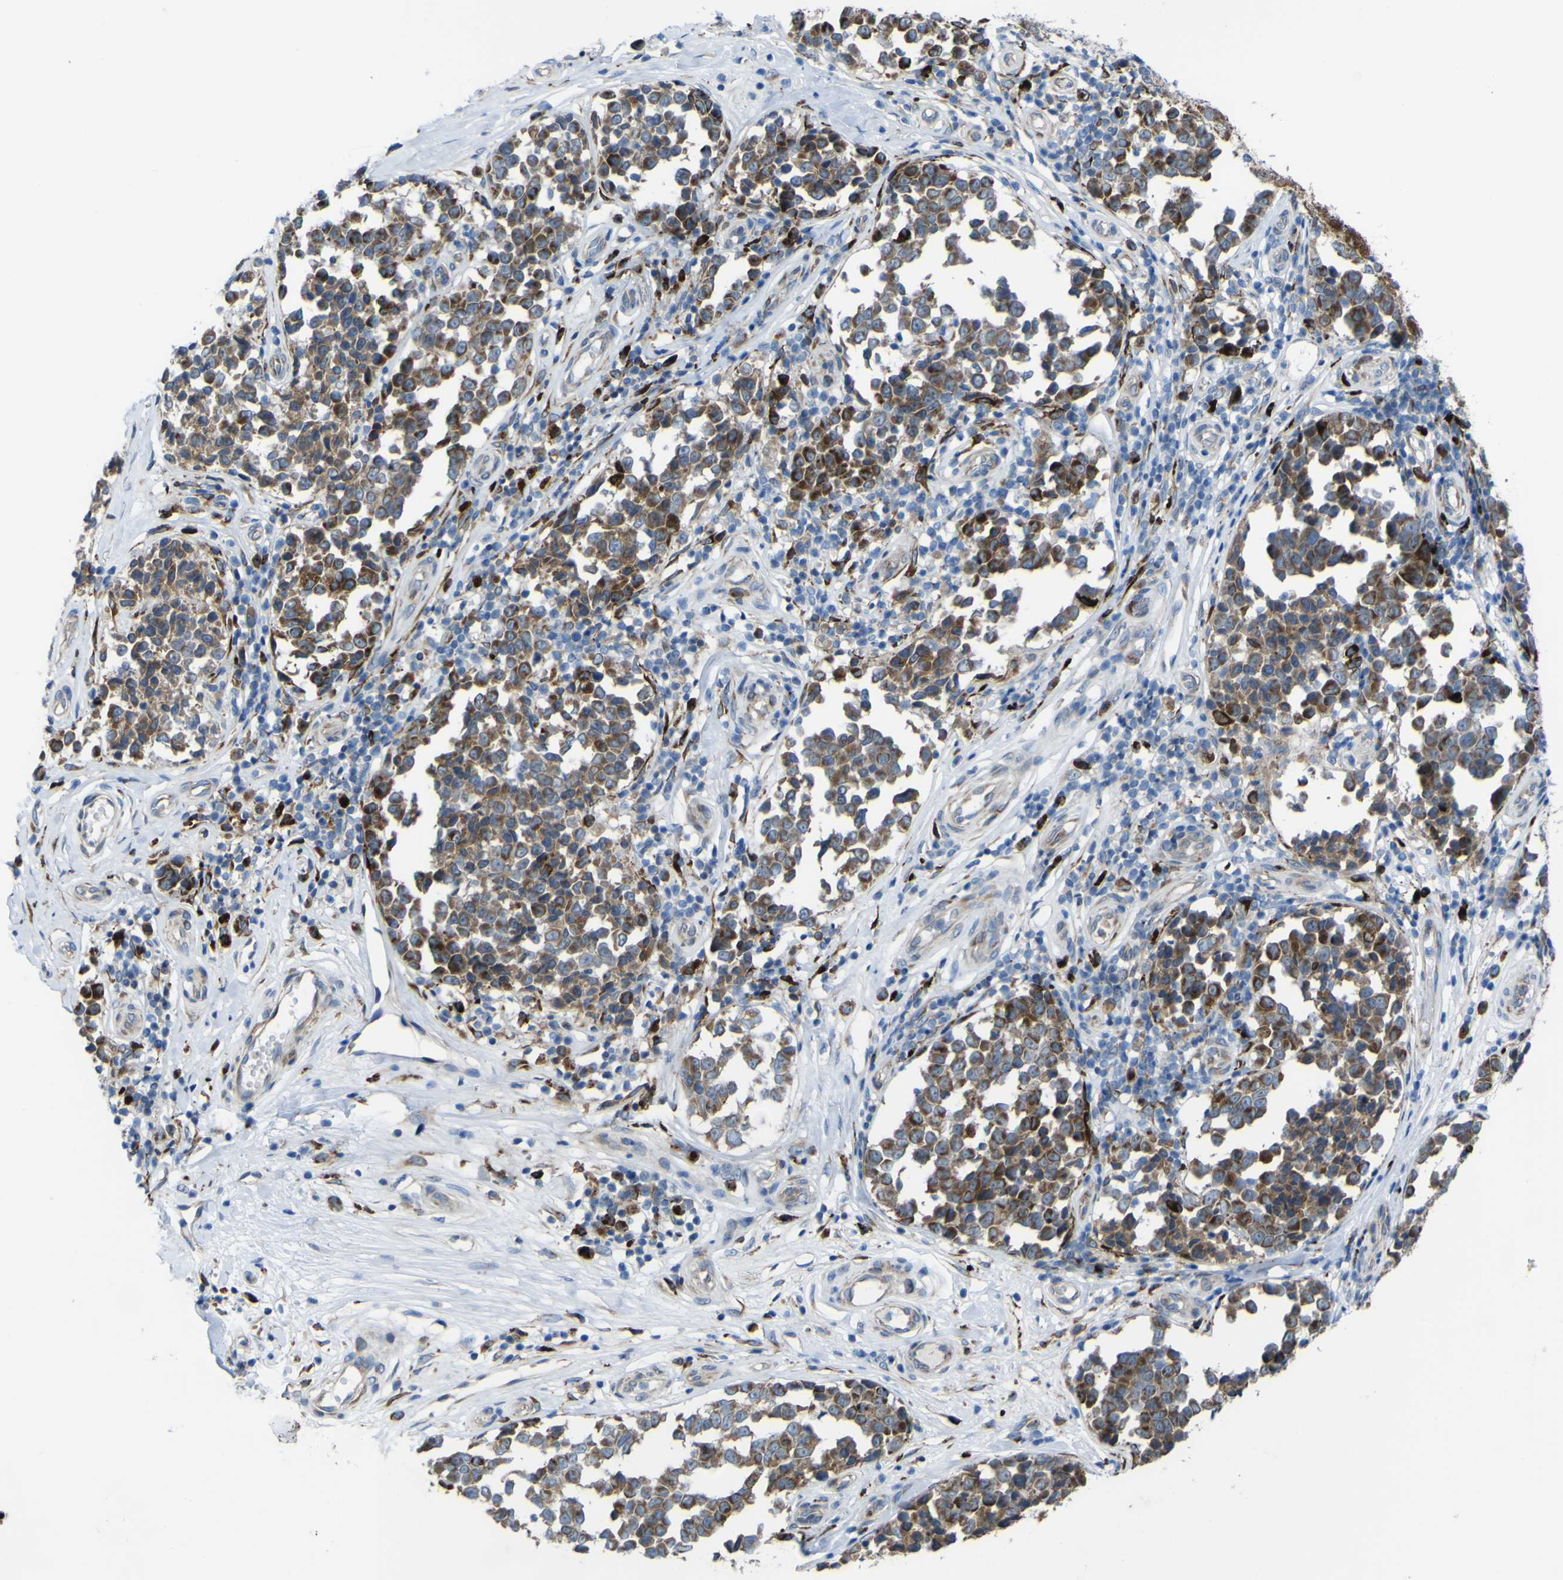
{"staining": {"intensity": "moderate", "quantity": ">75%", "location": "cytoplasmic/membranous"}, "tissue": "melanoma", "cell_type": "Tumor cells", "image_type": "cancer", "snomed": [{"axis": "morphology", "description": "Malignant melanoma, NOS"}, {"axis": "topography", "description": "Skin"}], "caption": "Human melanoma stained for a protein (brown) demonstrates moderate cytoplasmic/membranous positive expression in about >75% of tumor cells.", "gene": "CST3", "patient": {"sex": "female", "age": 64}}